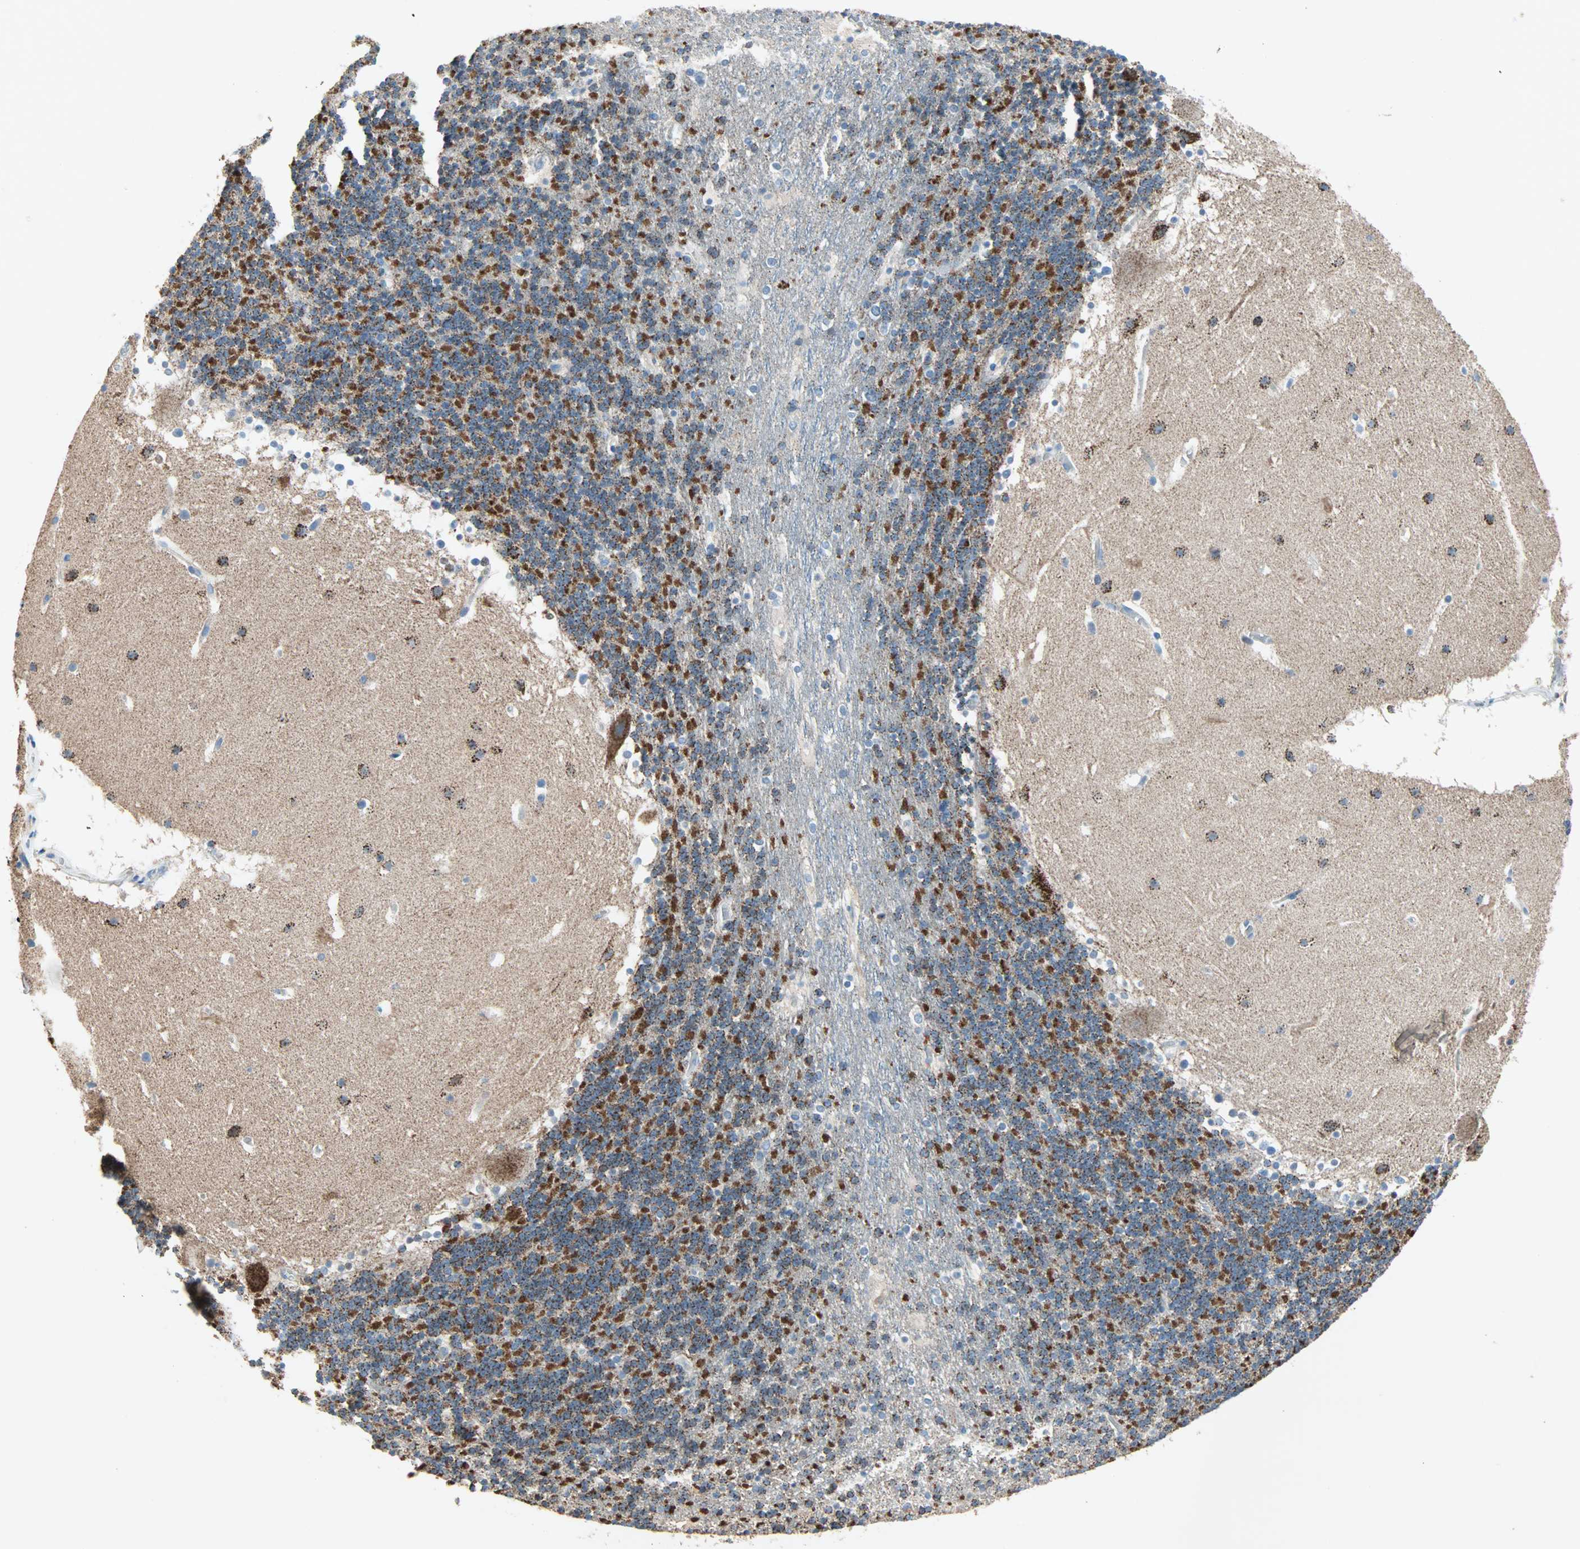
{"staining": {"intensity": "strong", "quantity": ">75%", "location": "cytoplasmic/membranous"}, "tissue": "cerebellum", "cell_type": "Cells in granular layer", "image_type": "normal", "snomed": [{"axis": "morphology", "description": "Normal tissue, NOS"}, {"axis": "topography", "description": "Cerebellum"}], "caption": "Immunohistochemical staining of unremarkable cerebellum displays strong cytoplasmic/membranous protein expression in approximately >75% of cells in granular layer.", "gene": "ACVRL1", "patient": {"sex": "male", "age": 45}}